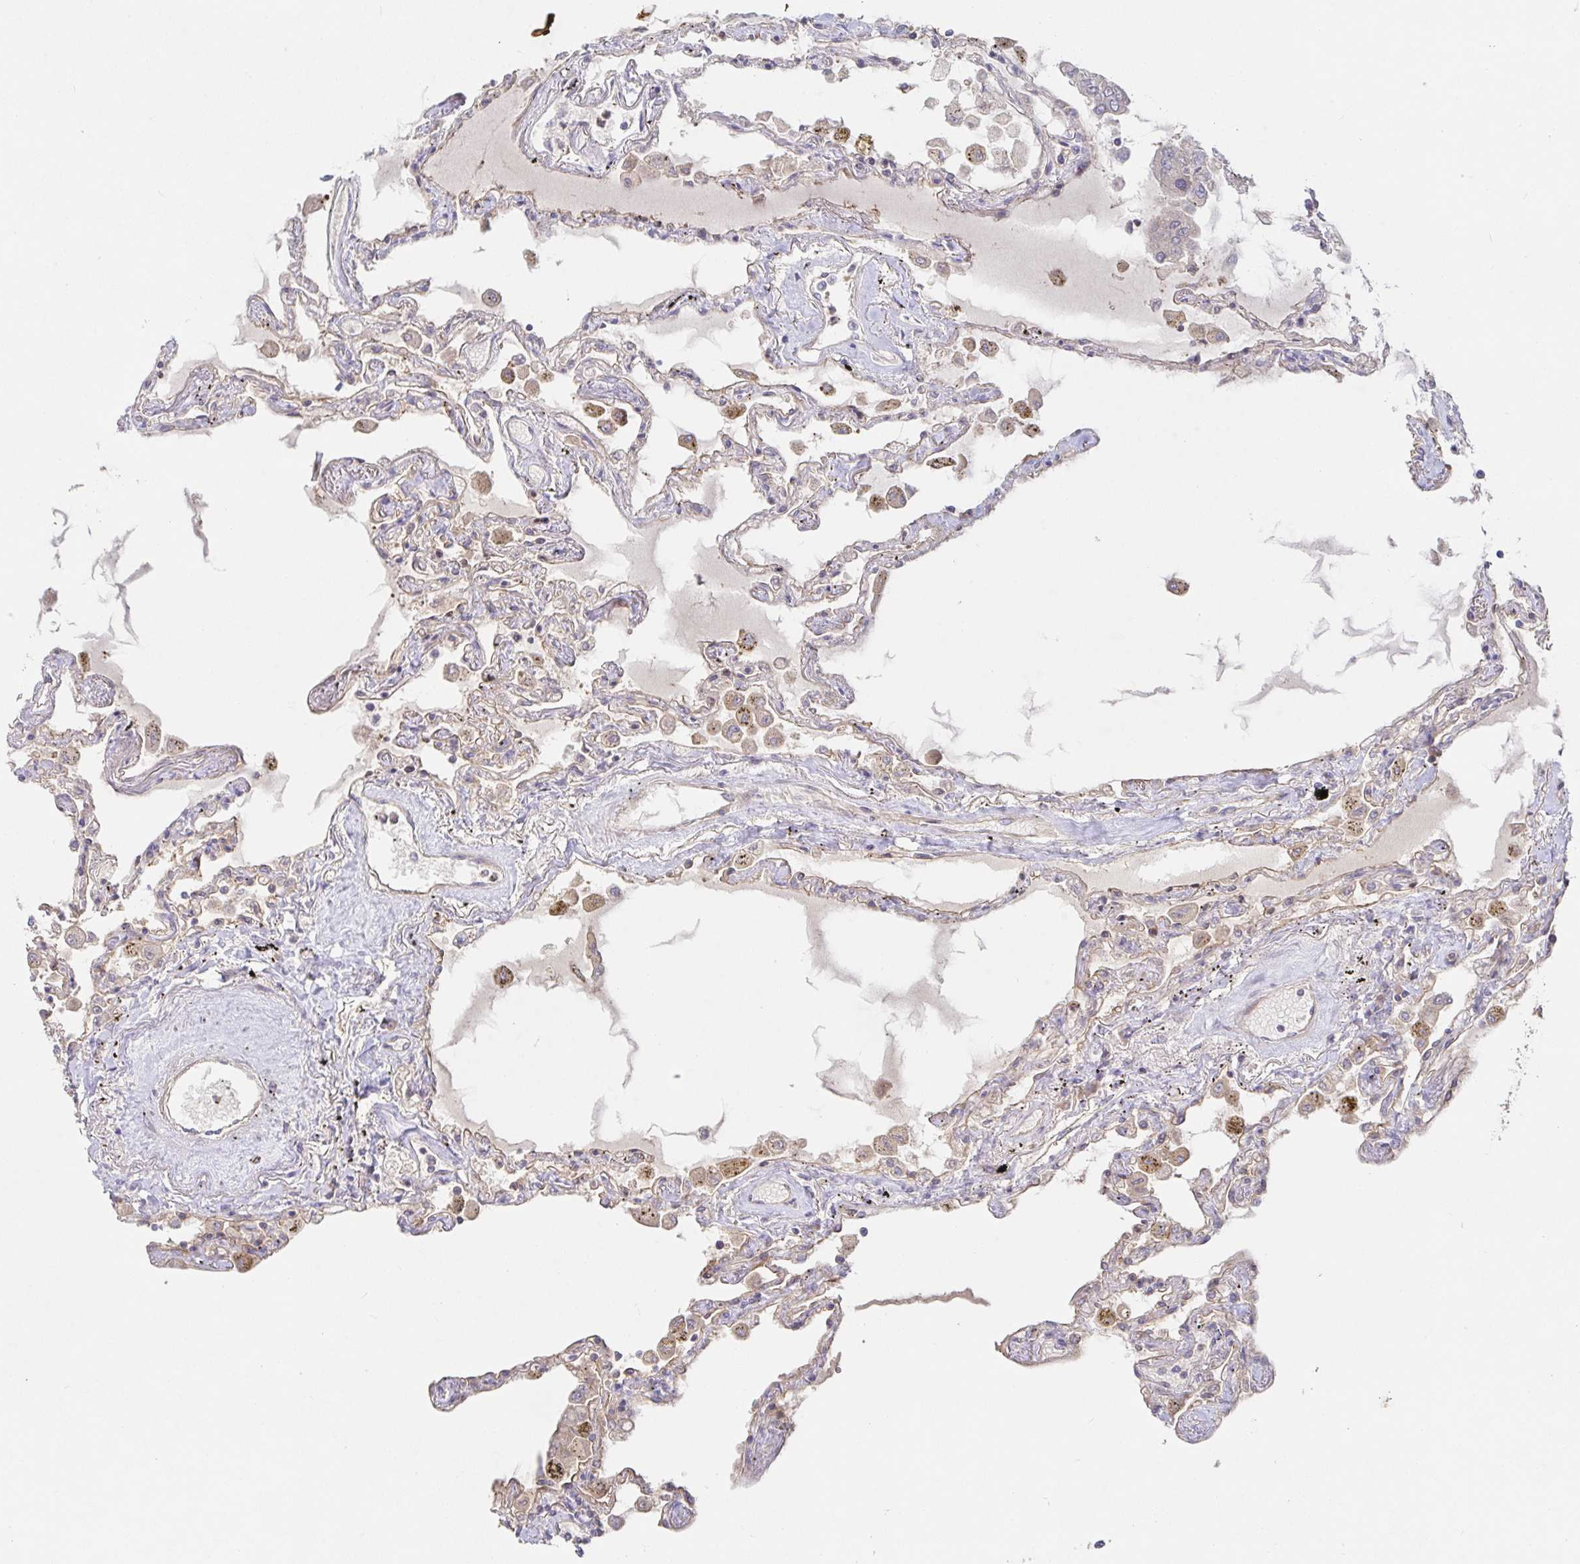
{"staining": {"intensity": "weak", "quantity": "25%-75%", "location": "cytoplasmic/membranous"}, "tissue": "lung", "cell_type": "Alveolar cells", "image_type": "normal", "snomed": [{"axis": "morphology", "description": "Normal tissue, NOS"}, {"axis": "morphology", "description": "Adenocarcinoma, NOS"}, {"axis": "topography", "description": "Cartilage tissue"}, {"axis": "topography", "description": "Lung"}], "caption": "Immunohistochemistry image of benign lung stained for a protein (brown), which shows low levels of weak cytoplasmic/membranous expression in approximately 25%-75% of alveolar cells.", "gene": "AACS", "patient": {"sex": "female", "age": 67}}